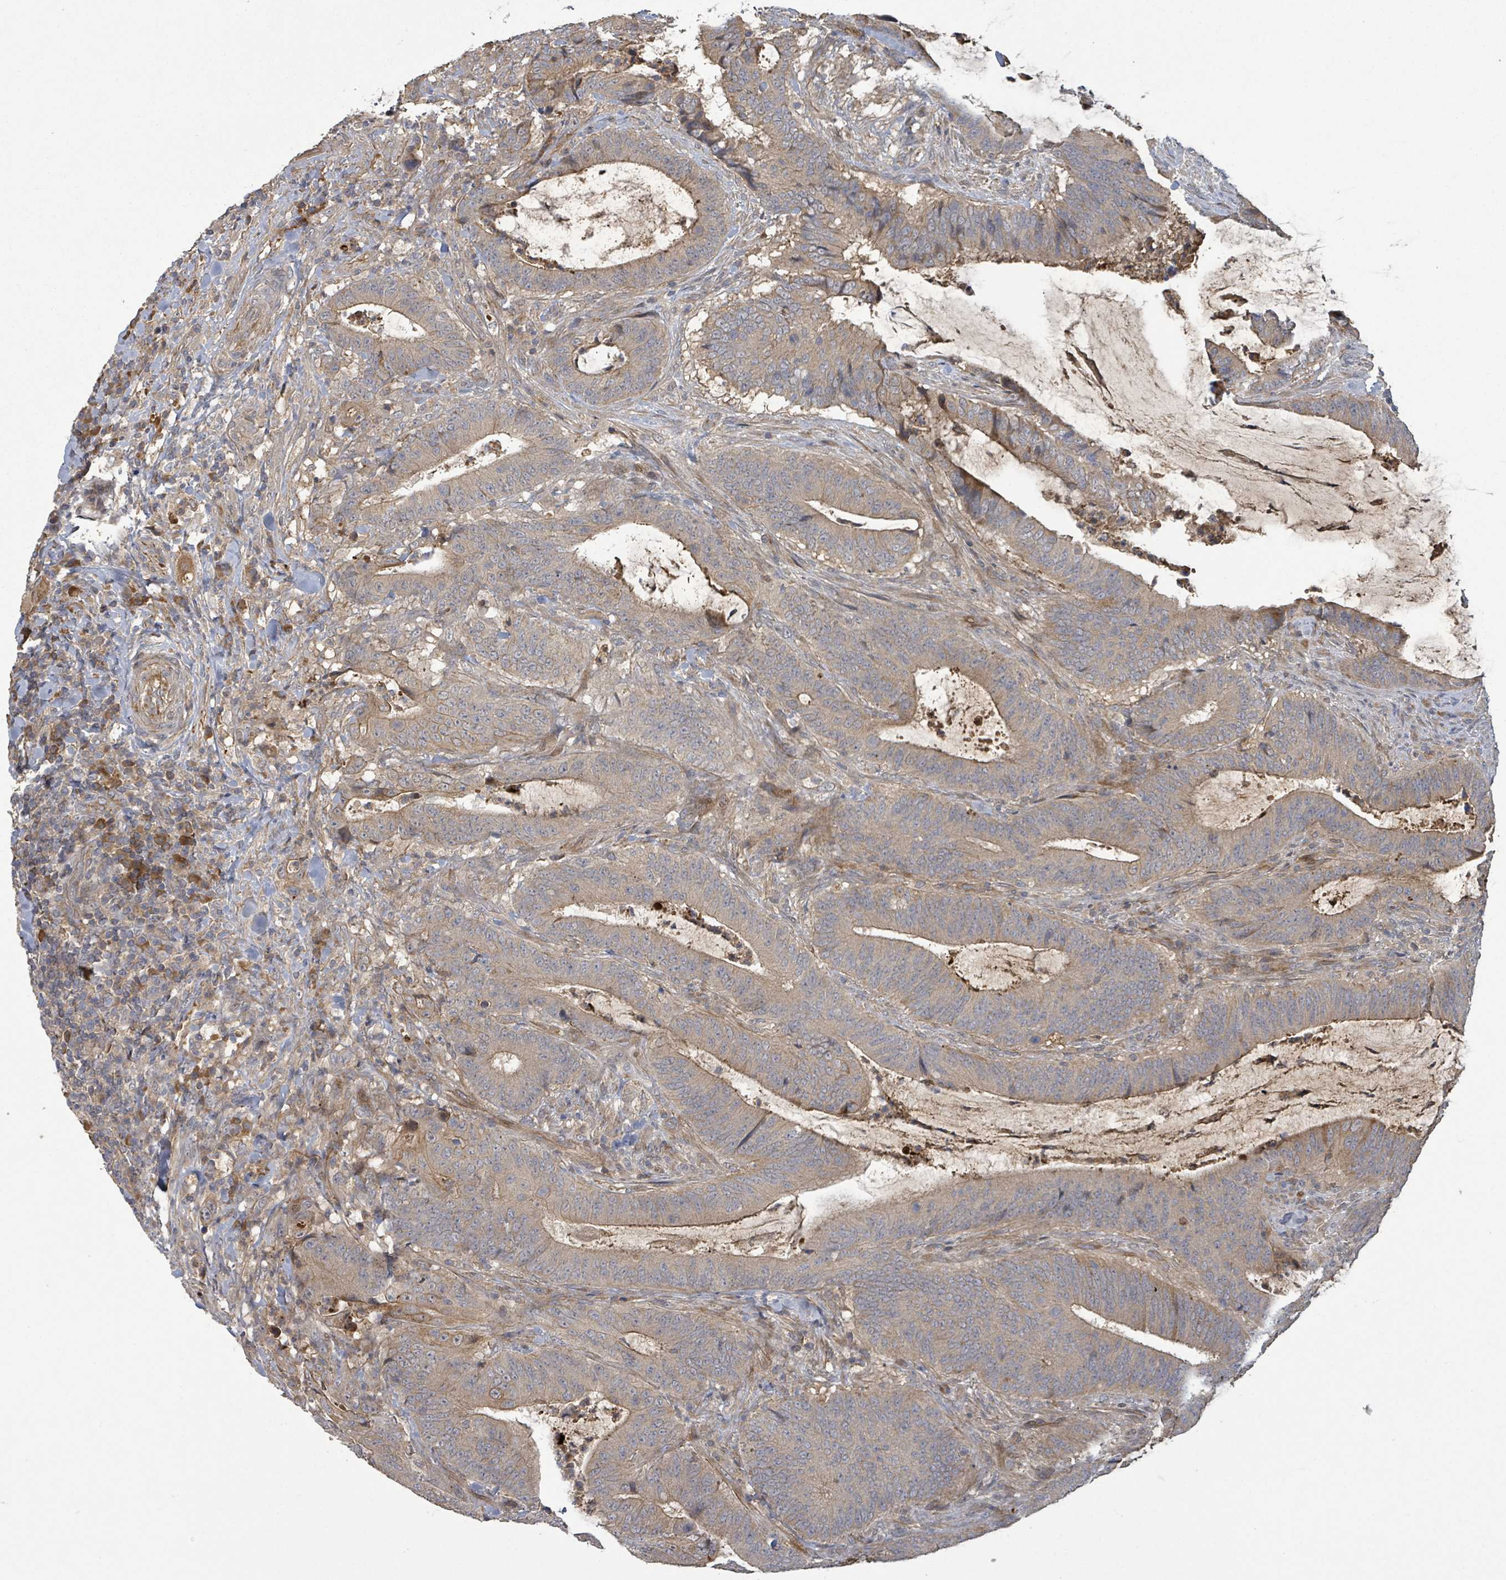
{"staining": {"intensity": "moderate", "quantity": ">75%", "location": "cytoplasmic/membranous"}, "tissue": "colorectal cancer", "cell_type": "Tumor cells", "image_type": "cancer", "snomed": [{"axis": "morphology", "description": "Adenocarcinoma, NOS"}, {"axis": "topography", "description": "Colon"}], "caption": "Adenocarcinoma (colorectal) was stained to show a protein in brown. There is medium levels of moderate cytoplasmic/membranous positivity in approximately >75% of tumor cells. (DAB = brown stain, brightfield microscopy at high magnification).", "gene": "STARD4", "patient": {"sex": "female", "age": 43}}